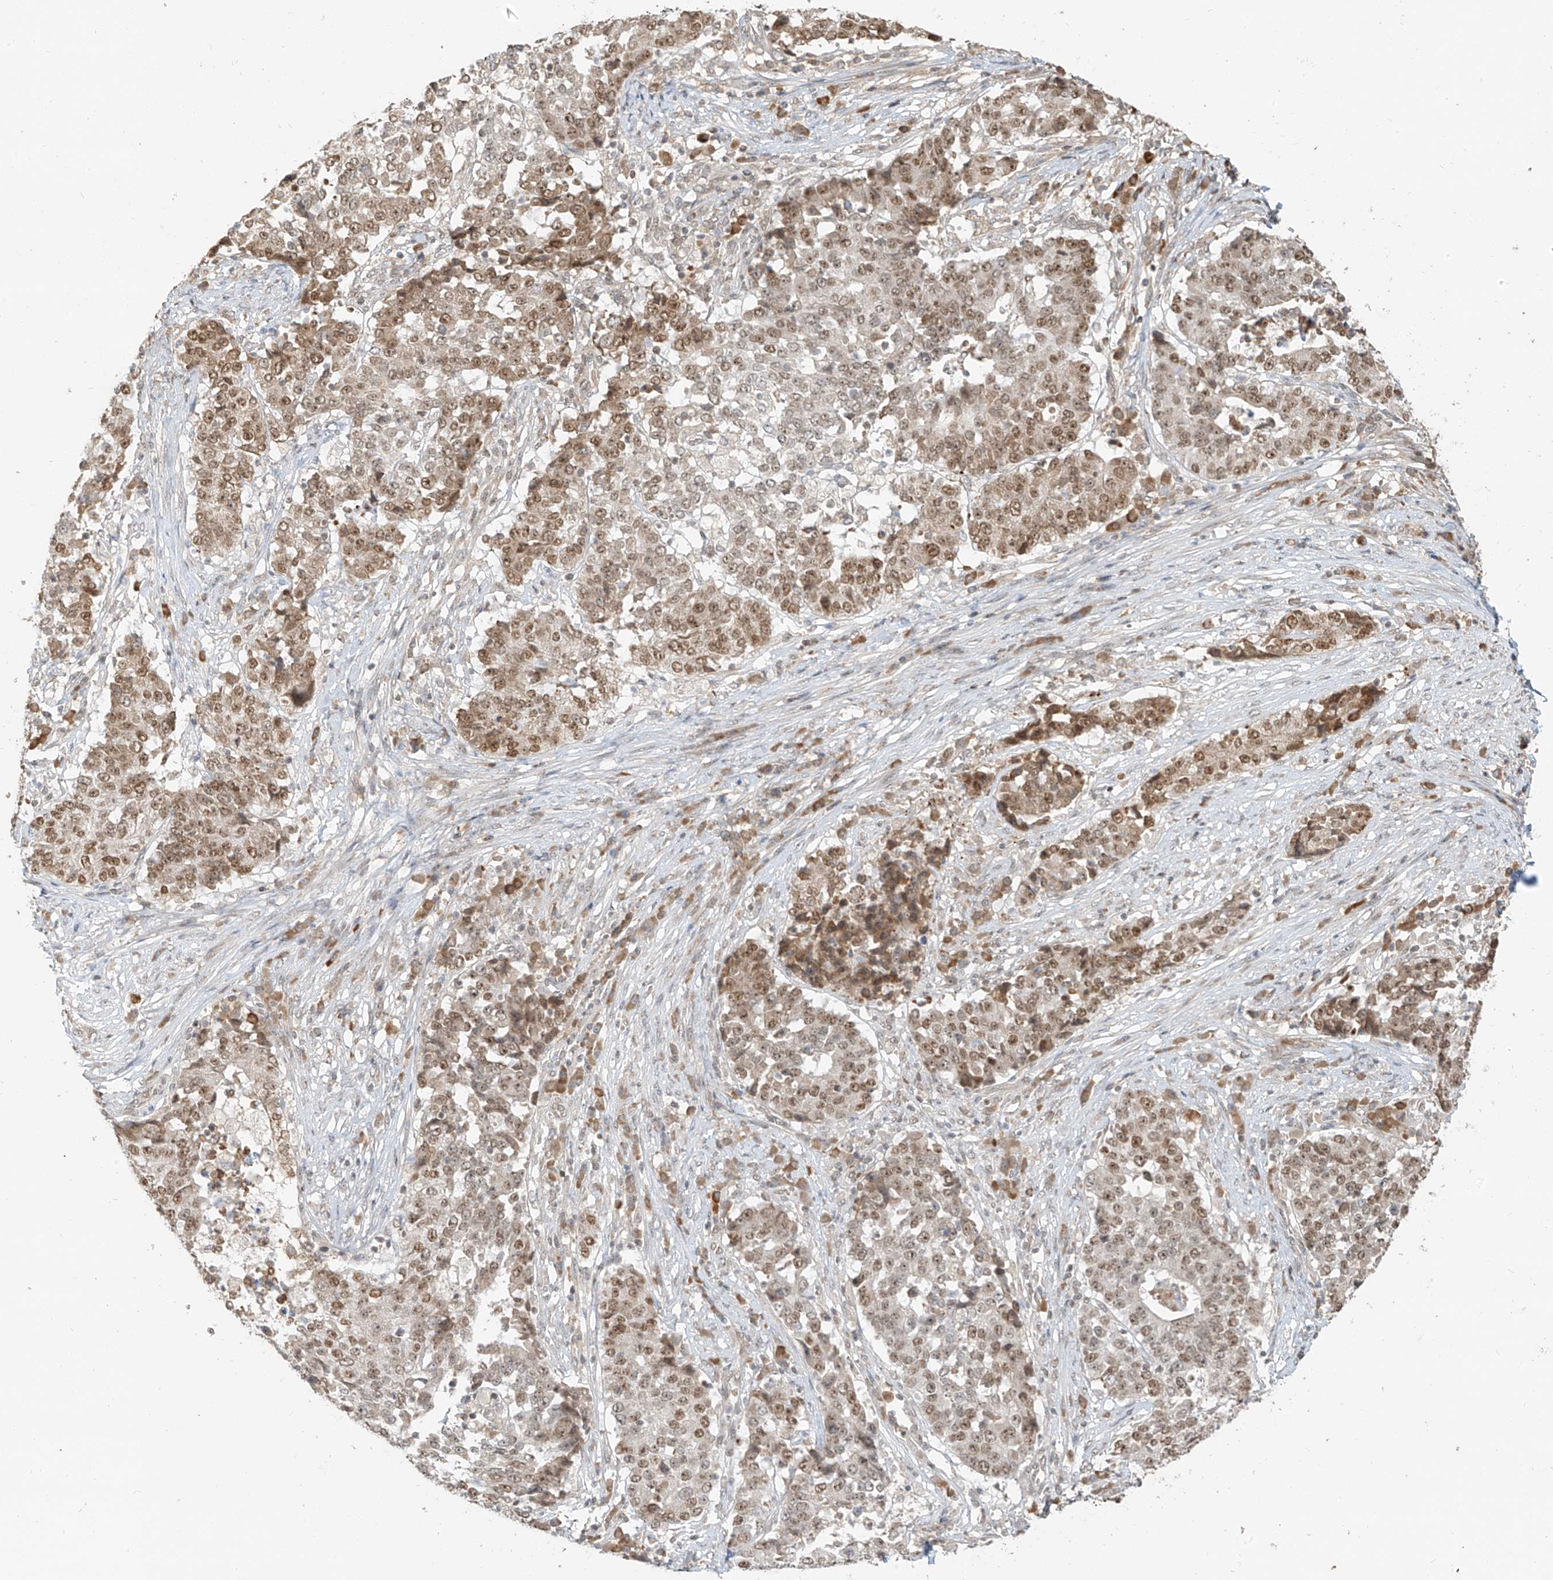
{"staining": {"intensity": "moderate", "quantity": ">75%", "location": "nuclear"}, "tissue": "stomach cancer", "cell_type": "Tumor cells", "image_type": "cancer", "snomed": [{"axis": "morphology", "description": "Adenocarcinoma, NOS"}, {"axis": "topography", "description": "Stomach"}], "caption": "The histopathology image shows a brown stain indicating the presence of a protein in the nuclear of tumor cells in stomach adenocarcinoma.", "gene": "ZMYM2", "patient": {"sex": "male", "age": 59}}